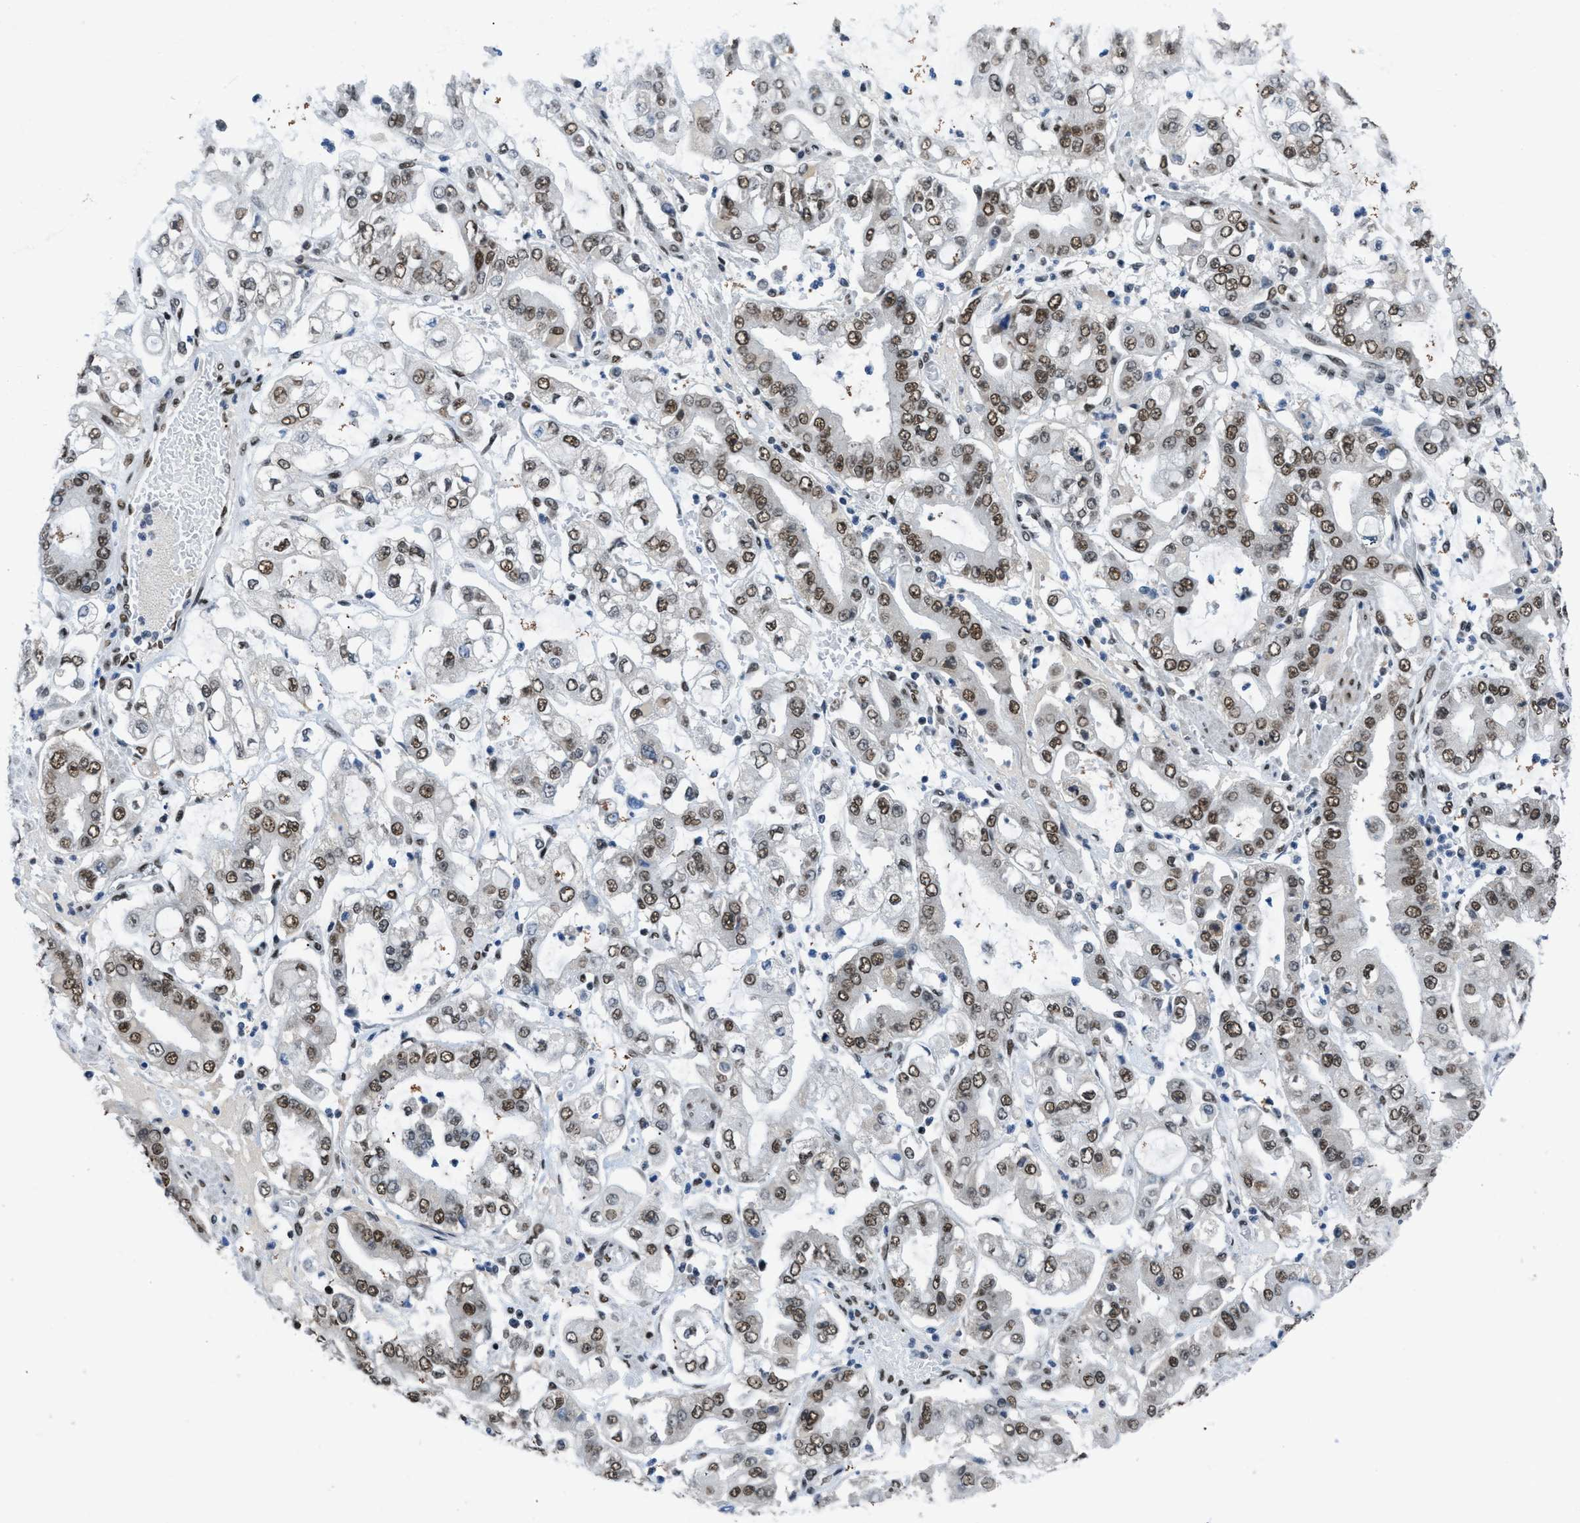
{"staining": {"intensity": "moderate", "quantity": ">75%", "location": "nuclear"}, "tissue": "stomach cancer", "cell_type": "Tumor cells", "image_type": "cancer", "snomed": [{"axis": "morphology", "description": "Adenocarcinoma, NOS"}, {"axis": "topography", "description": "Stomach"}], "caption": "High-magnification brightfield microscopy of adenocarcinoma (stomach) stained with DAB (brown) and counterstained with hematoxylin (blue). tumor cells exhibit moderate nuclear staining is identified in approximately>75% of cells.", "gene": "GATAD2B", "patient": {"sex": "male", "age": 76}}